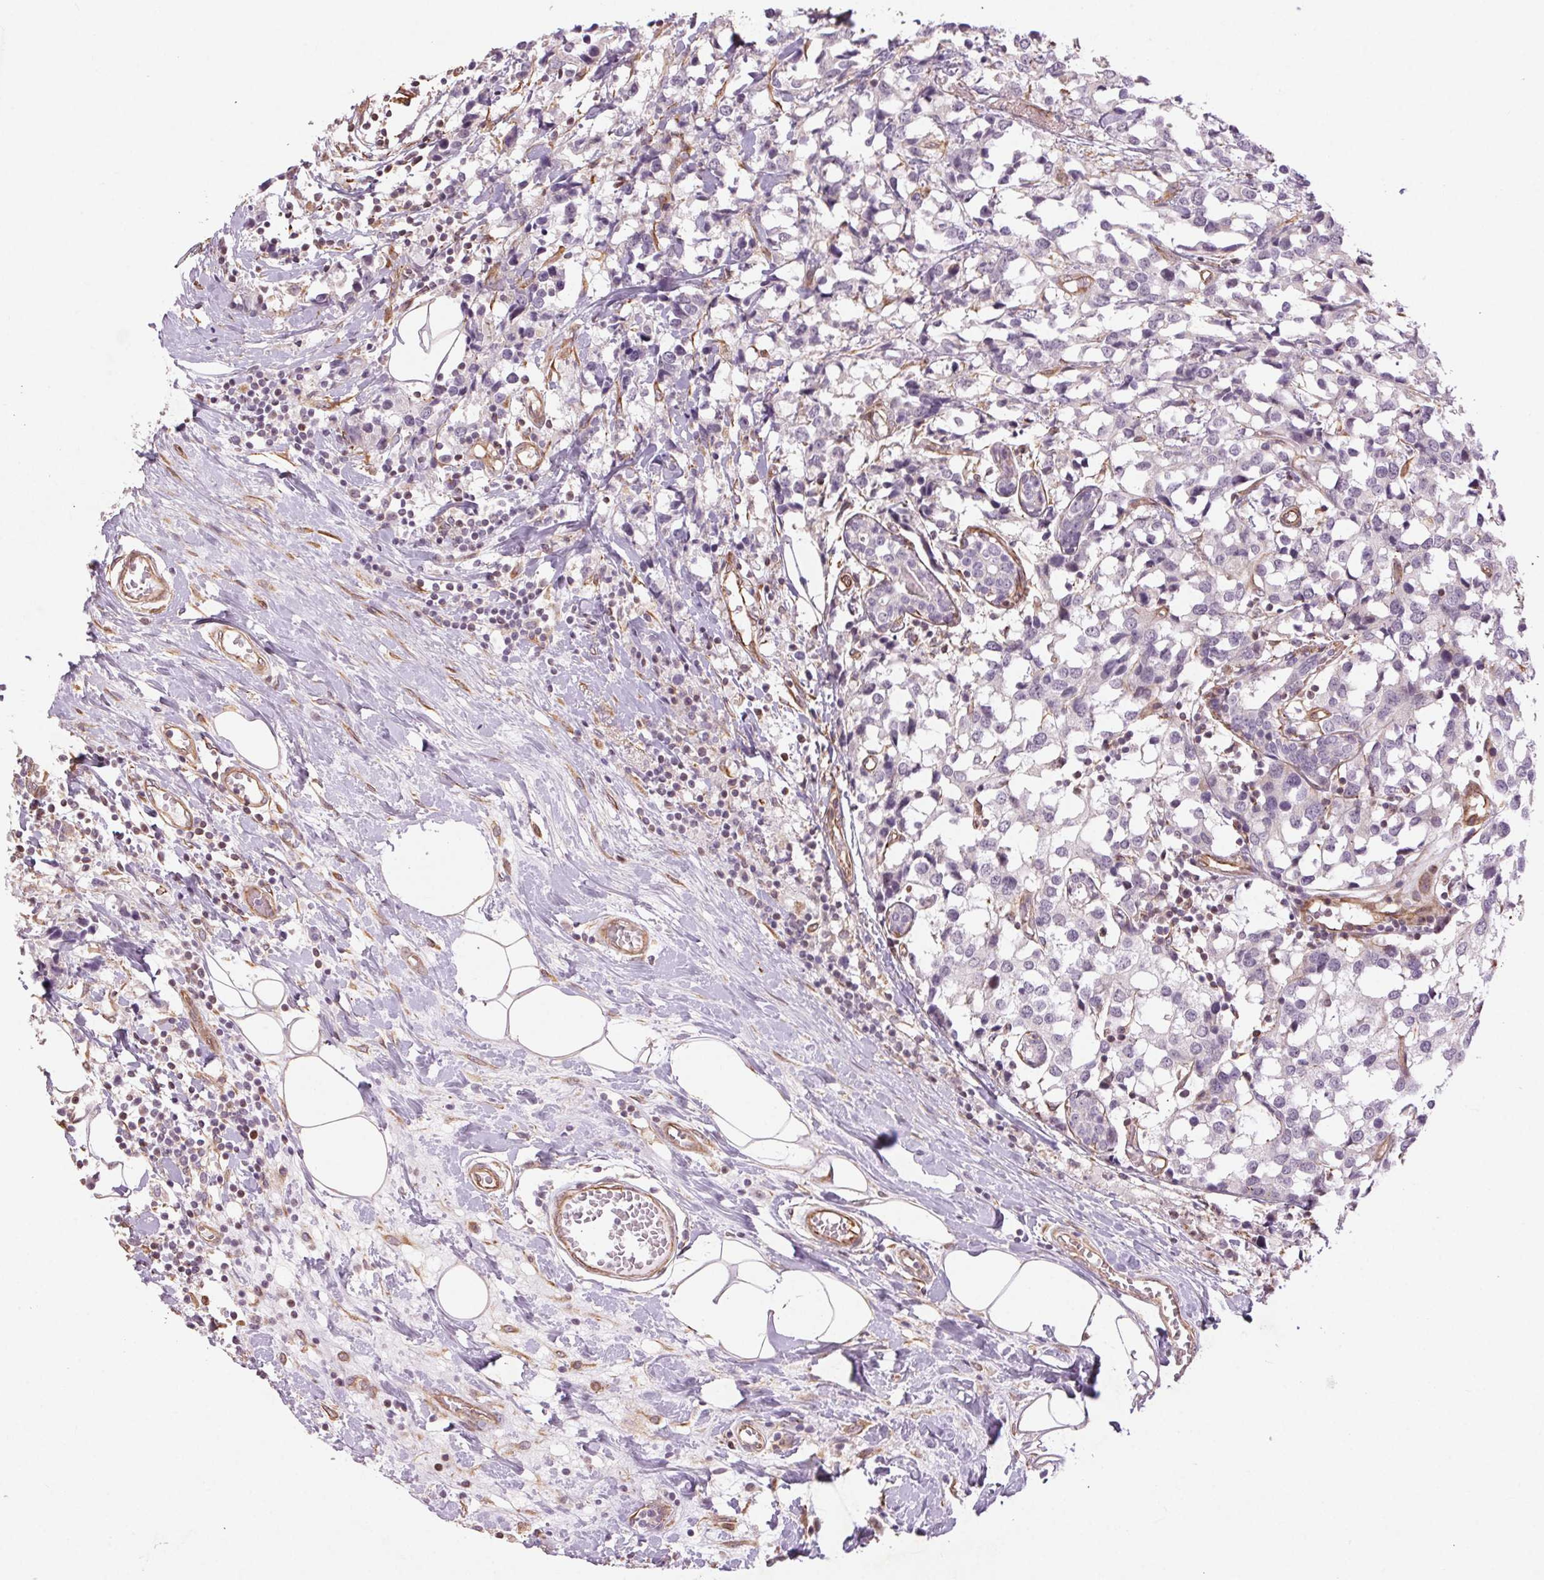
{"staining": {"intensity": "negative", "quantity": "none", "location": "none"}, "tissue": "breast cancer", "cell_type": "Tumor cells", "image_type": "cancer", "snomed": [{"axis": "morphology", "description": "Lobular carcinoma"}, {"axis": "topography", "description": "Breast"}], "caption": "Immunohistochemical staining of breast lobular carcinoma demonstrates no significant expression in tumor cells. The staining is performed using DAB (3,3'-diaminobenzidine) brown chromogen with nuclei counter-stained in using hematoxylin.", "gene": "CCSER1", "patient": {"sex": "female", "age": 59}}